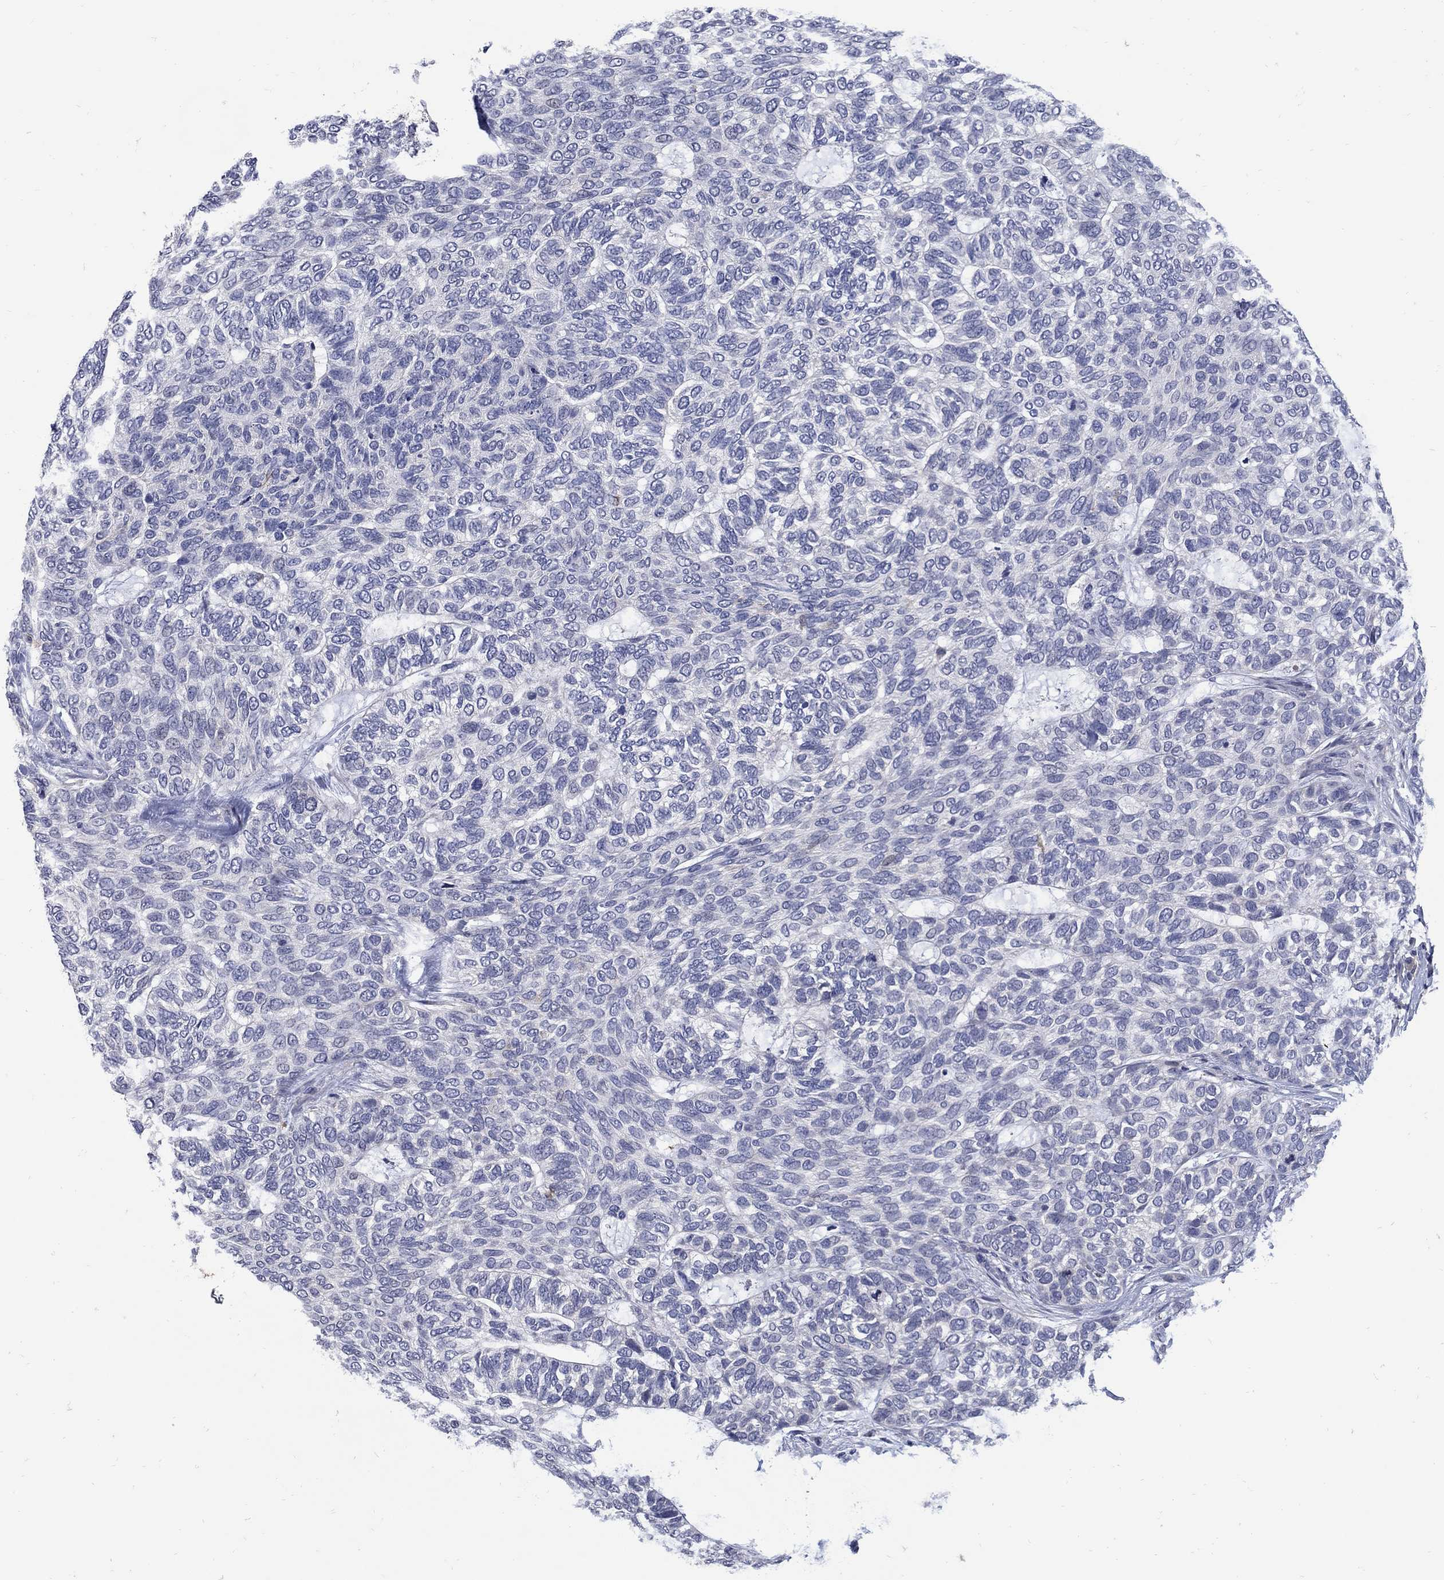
{"staining": {"intensity": "negative", "quantity": "none", "location": "none"}, "tissue": "skin cancer", "cell_type": "Tumor cells", "image_type": "cancer", "snomed": [{"axis": "morphology", "description": "Basal cell carcinoma"}, {"axis": "topography", "description": "Skin"}], "caption": "Immunohistochemistry of skin cancer exhibits no positivity in tumor cells.", "gene": "CETN1", "patient": {"sex": "female", "age": 65}}